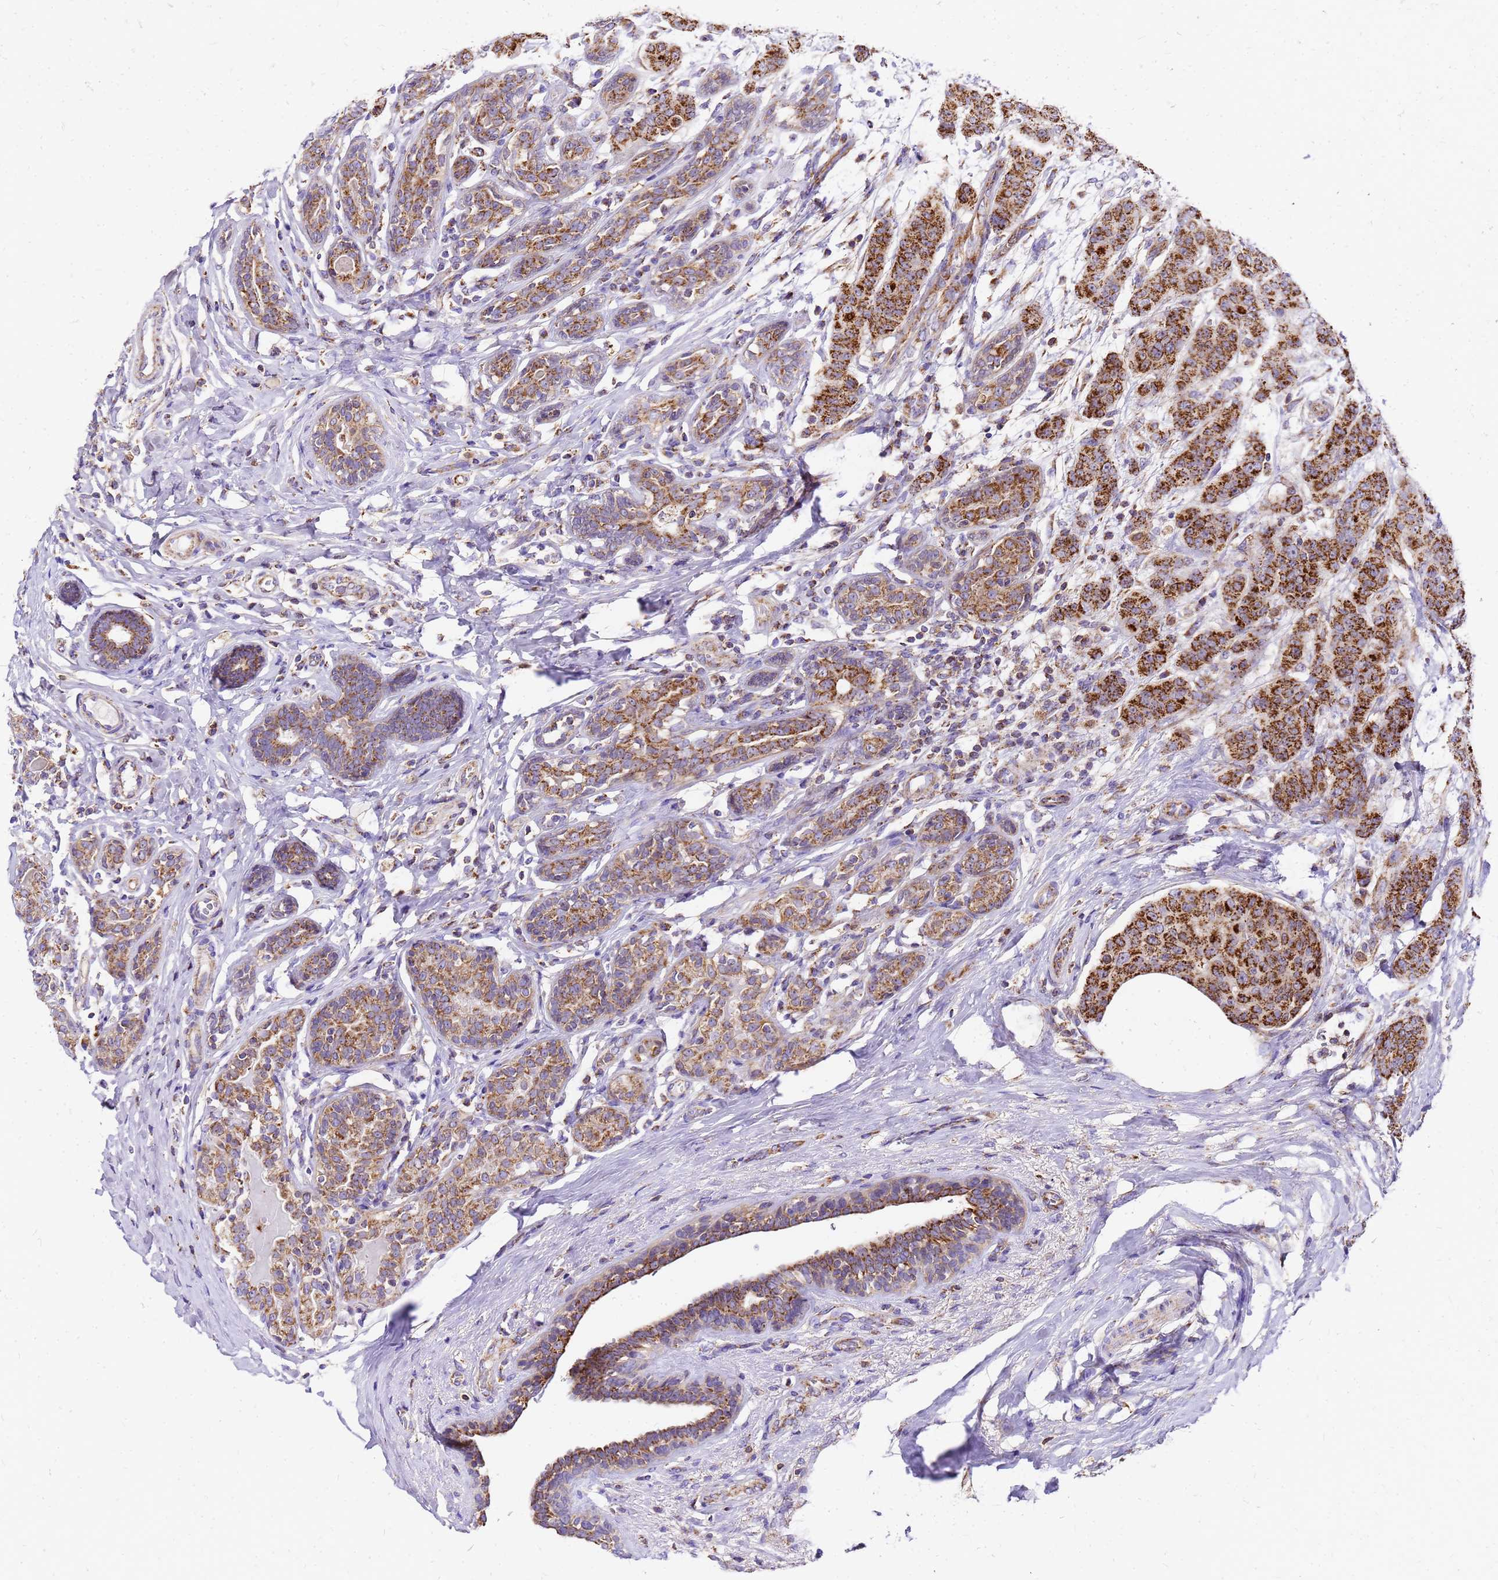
{"staining": {"intensity": "strong", "quantity": ">75%", "location": "cytoplasmic/membranous"}, "tissue": "breast cancer", "cell_type": "Tumor cells", "image_type": "cancer", "snomed": [{"axis": "morphology", "description": "Duct carcinoma"}, {"axis": "topography", "description": "Breast"}], "caption": "Breast invasive ductal carcinoma stained with a protein marker displays strong staining in tumor cells.", "gene": "MRPS26", "patient": {"sex": "female", "age": 40}}